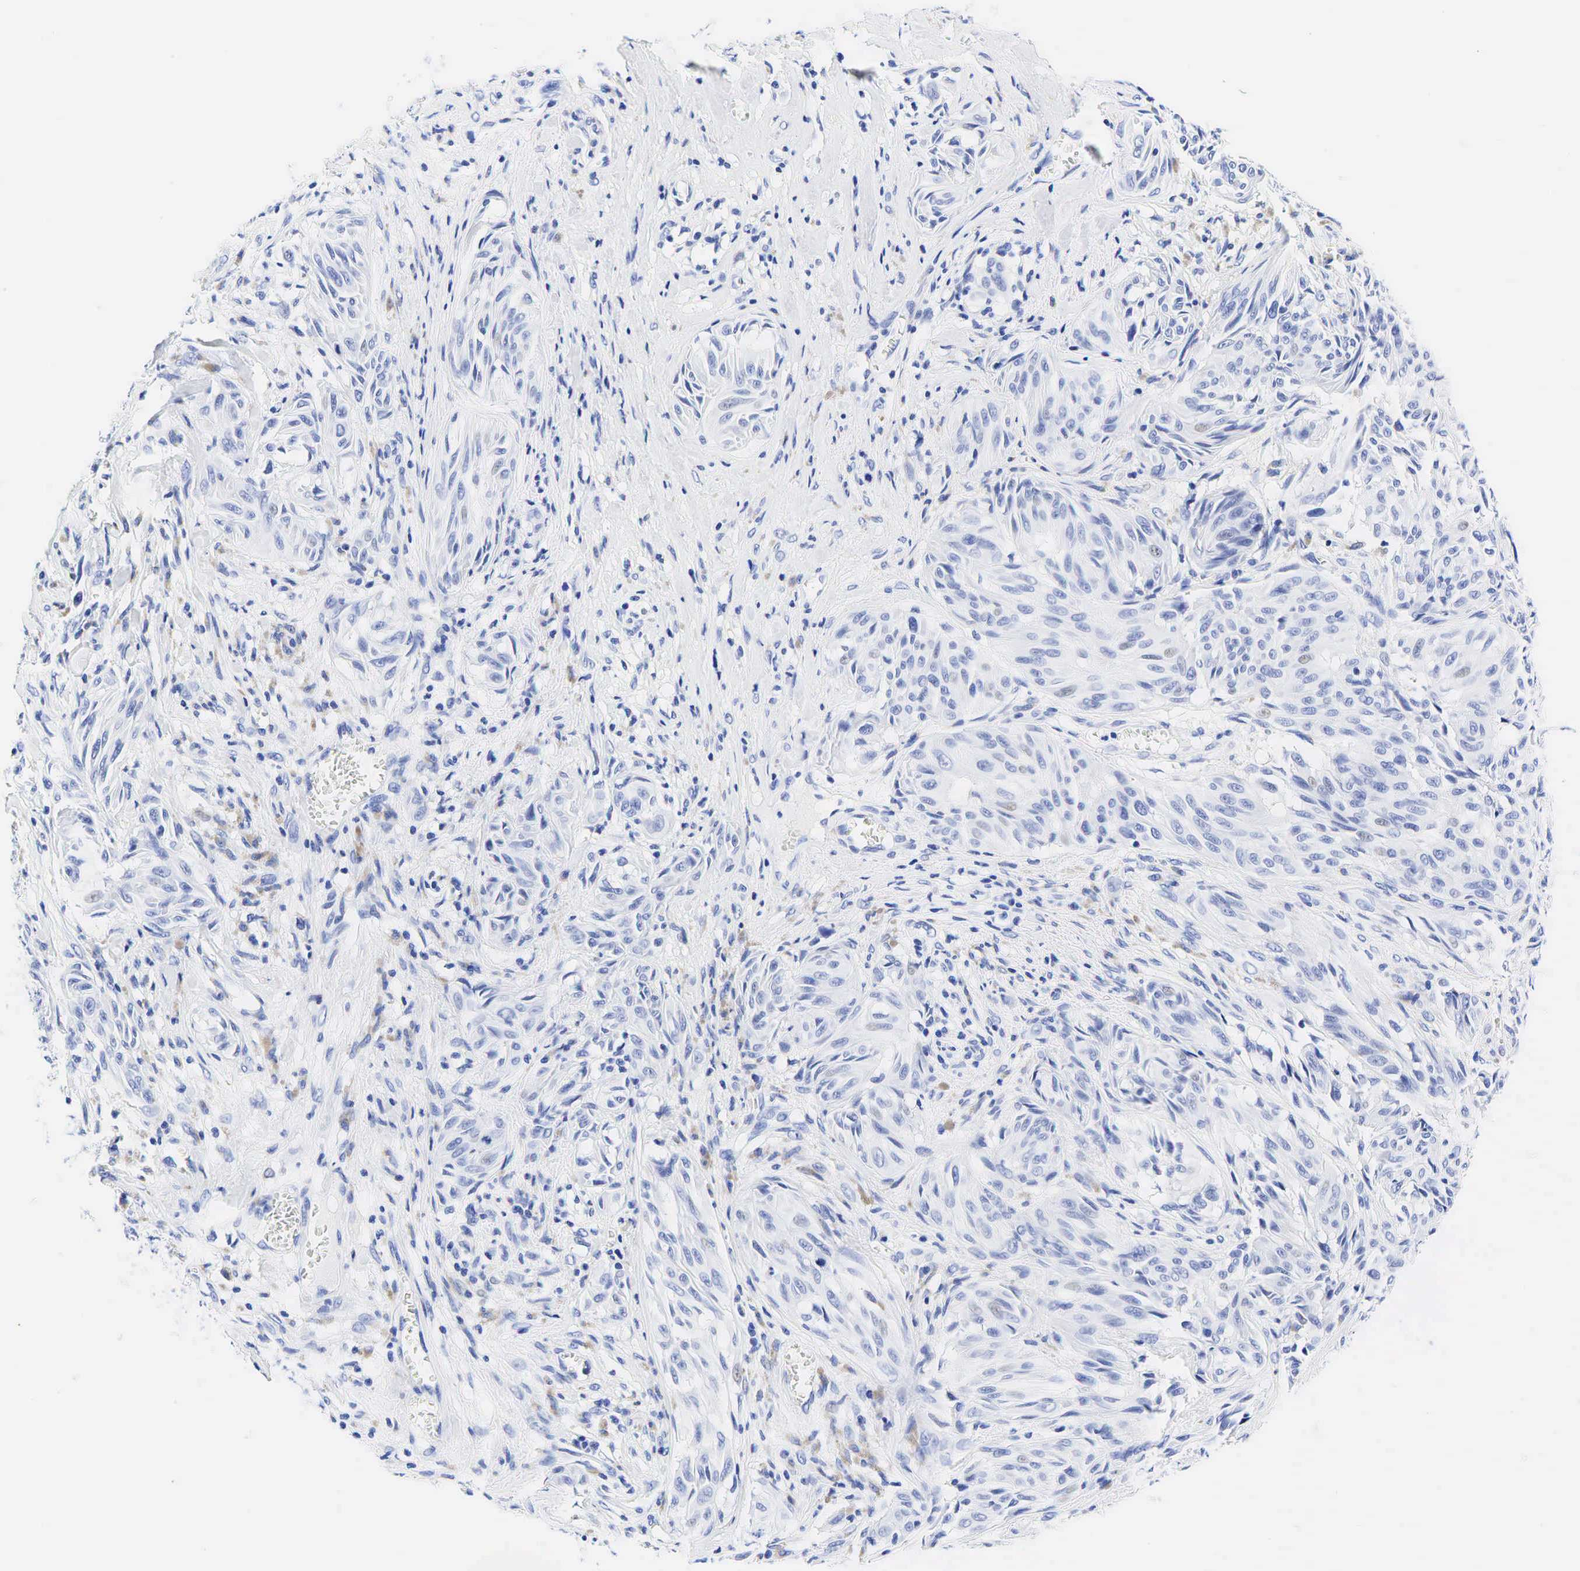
{"staining": {"intensity": "negative", "quantity": "none", "location": "none"}, "tissue": "melanoma", "cell_type": "Tumor cells", "image_type": "cancer", "snomed": [{"axis": "morphology", "description": "Malignant melanoma, NOS"}, {"axis": "topography", "description": "Skin"}], "caption": "Tumor cells show no significant expression in melanoma.", "gene": "ESR1", "patient": {"sex": "male", "age": 54}}